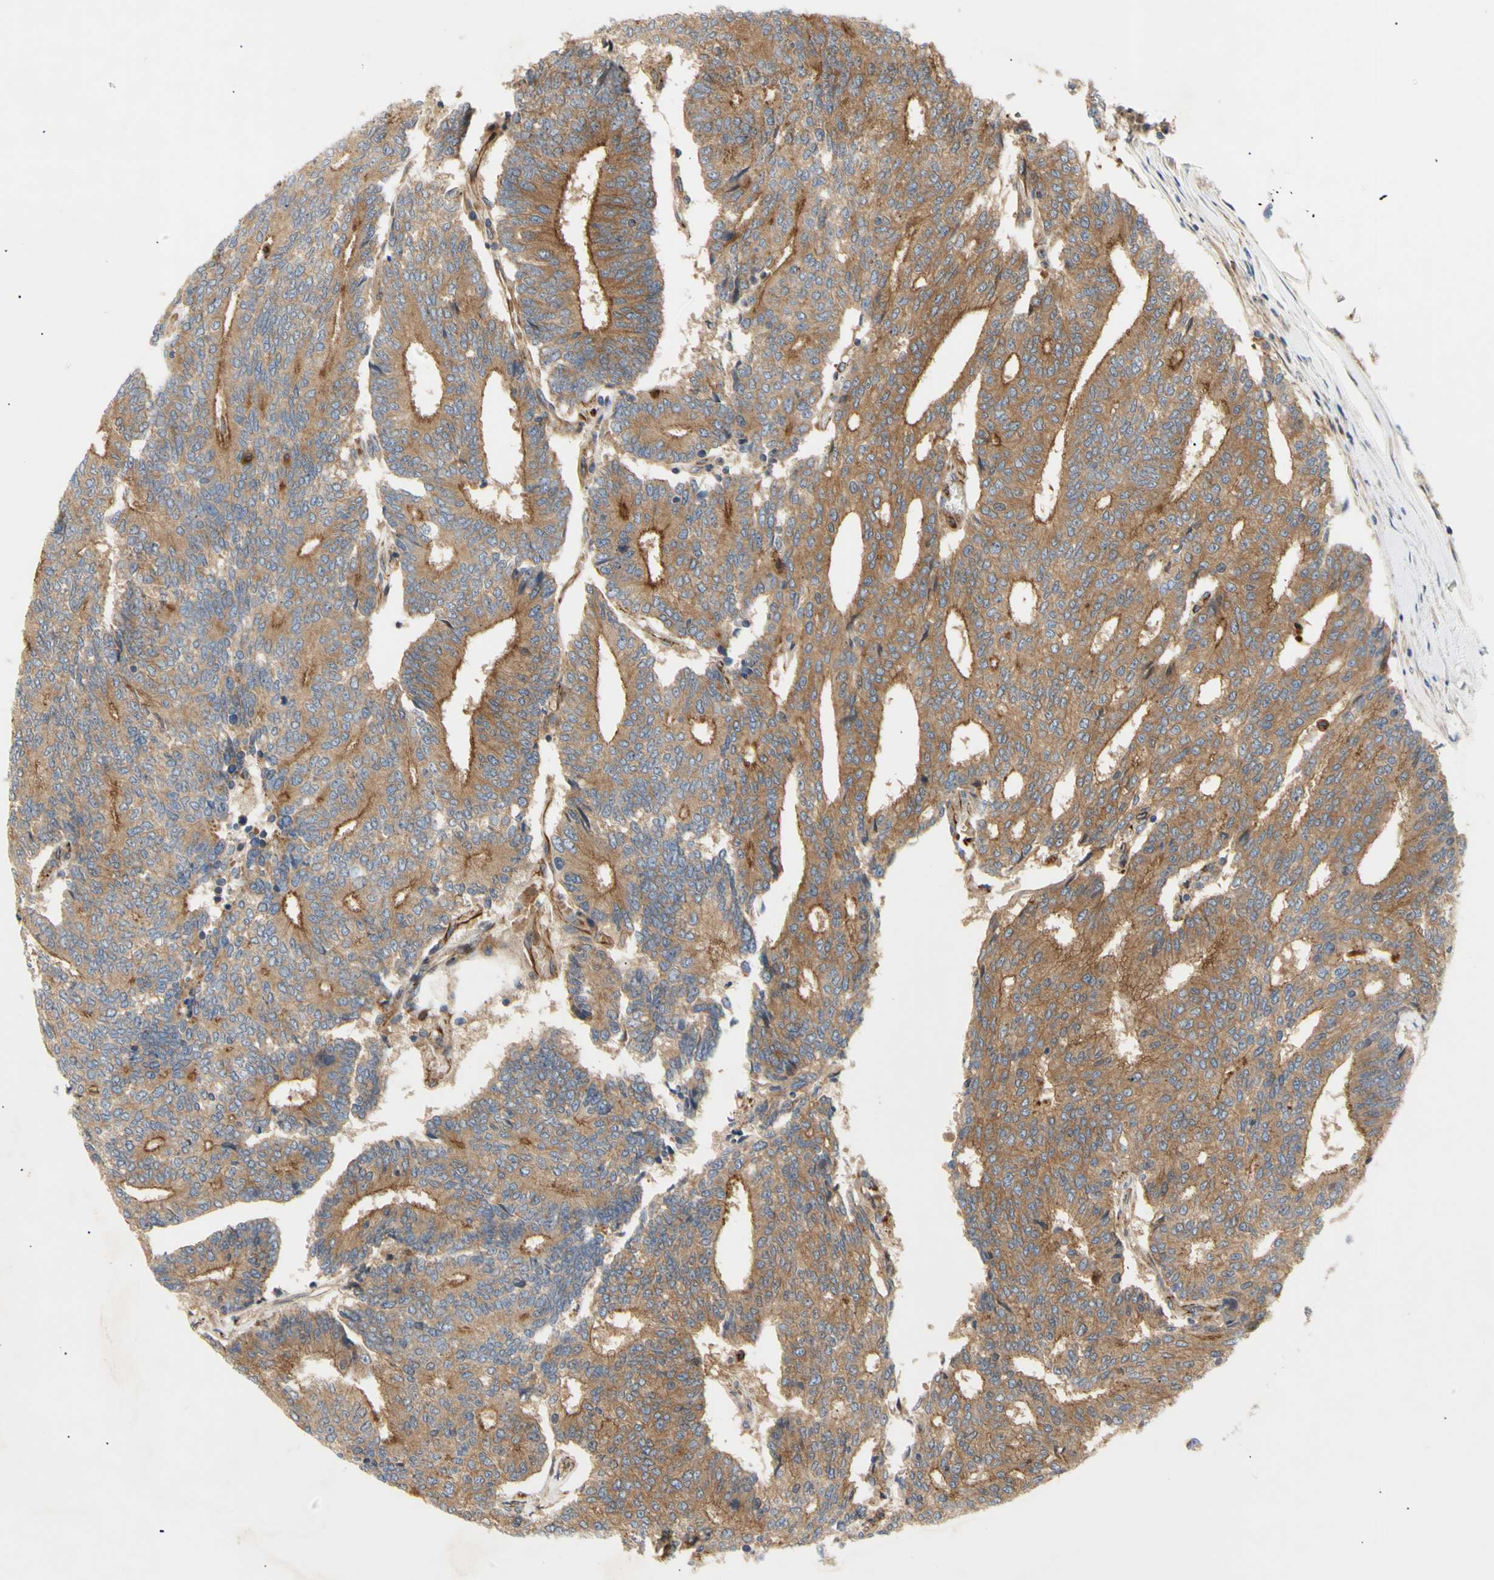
{"staining": {"intensity": "moderate", "quantity": ">75%", "location": "cytoplasmic/membranous"}, "tissue": "prostate cancer", "cell_type": "Tumor cells", "image_type": "cancer", "snomed": [{"axis": "morphology", "description": "Normal tissue, NOS"}, {"axis": "morphology", "description": "Adenocarcinoma, High grade"}, {"axis": "topography", "description": "Prostate"}, {"axis": "topography", "description": "Seminal veicle"}], "caption": "This micrograph reveals immunohistochemistry (IHC) staining of human prostate cancer (high-grade adenocarcinoma), with medium moderate cytoplasmic/membranous expression in about >75% of tumor cells.", "gene": "TUBG2", "patient": {"sex": "male", "age": 55}}